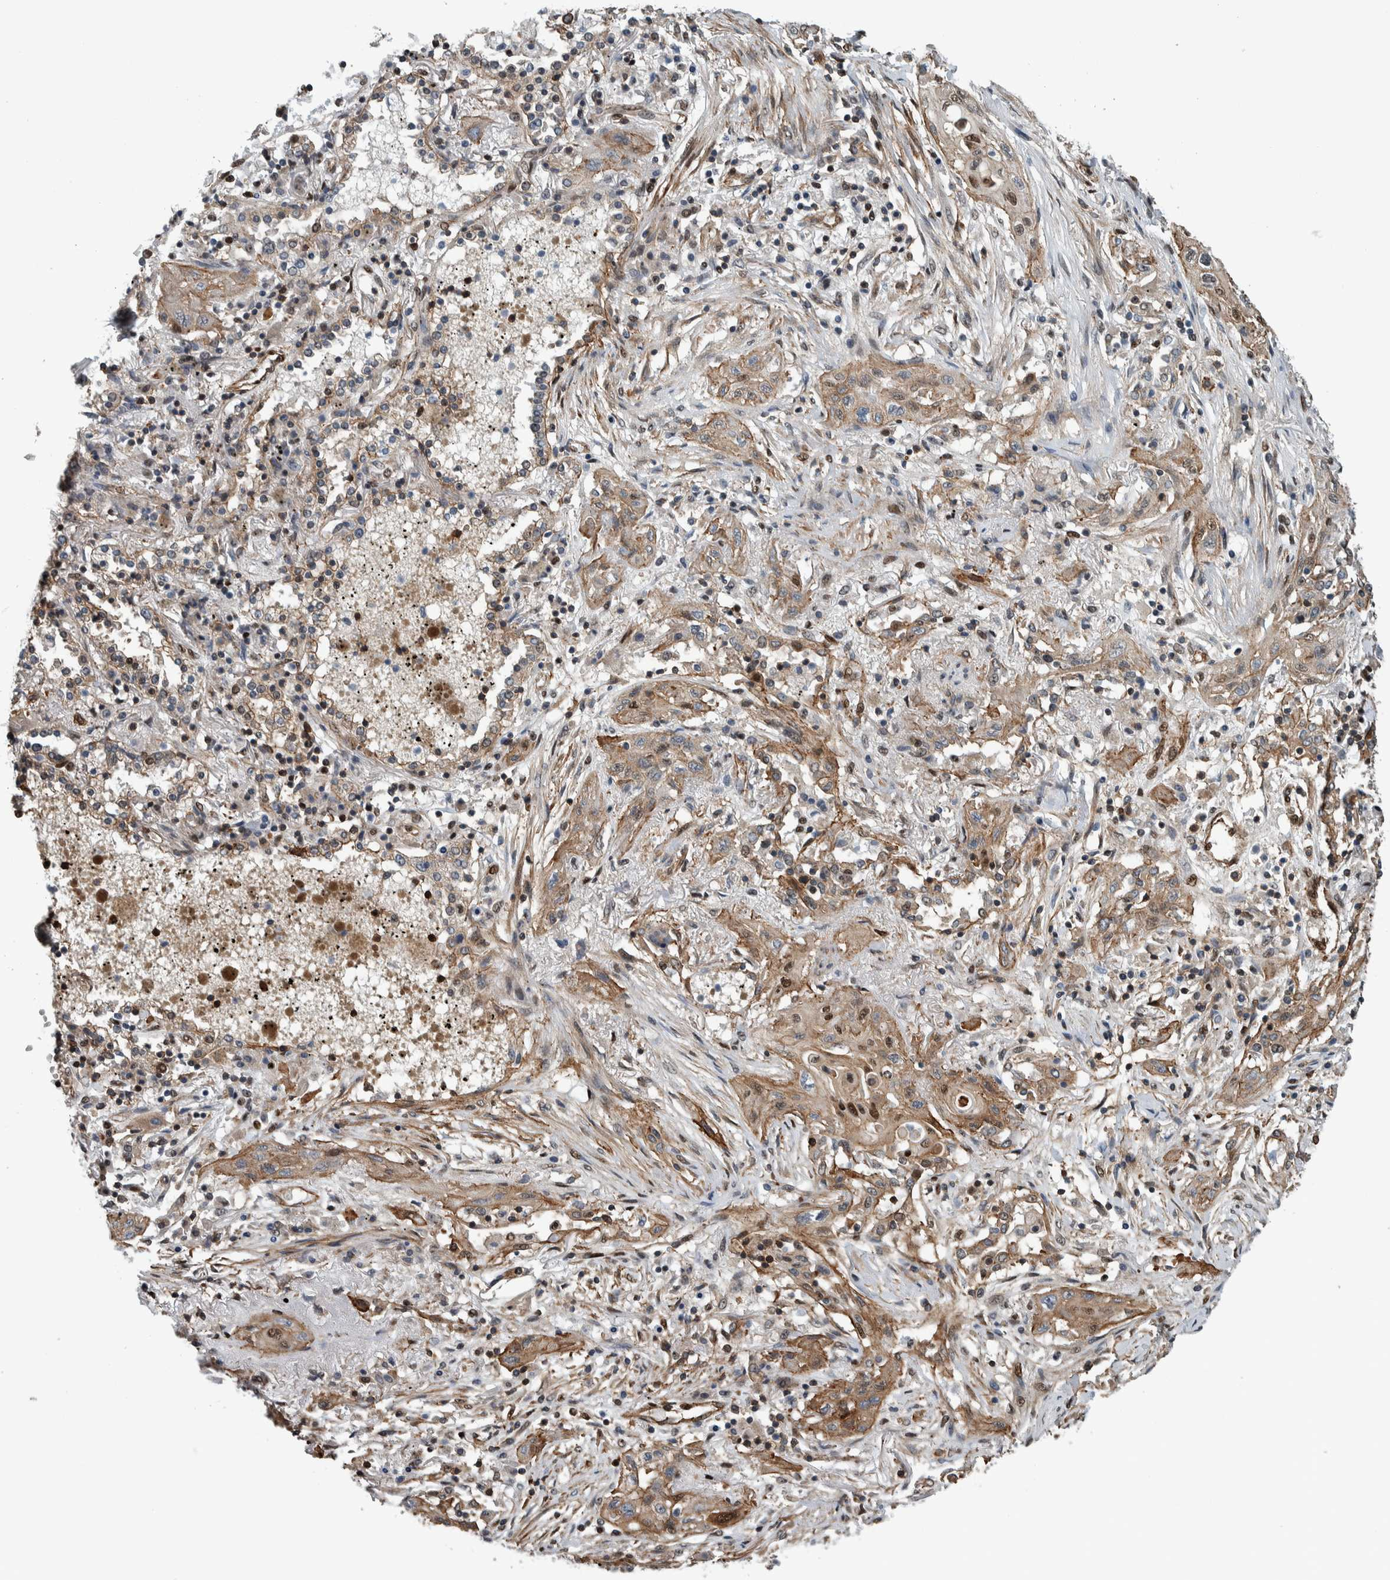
{"staining": {"intensity": "moderate", "quantity": ">75%", "location": "cytoplasmic/membranous"}, "tissue": "lung cancer", "cell_type": "Tumor cells", "image_type": "cancer", "snomed": [{"axis": "morphology", "description": "Squamous cell carcinoma, NOS"}, {"axis": "topography", "description": "Lung"}], "caption": "Human lung cancer stained for a protein (brown) displays moderate cytoplasmic/membranous positive positivity in approximately >75% of tumor cells.", "gene": "FAM135B", "patient": {"sex": "female", "age": 47}}